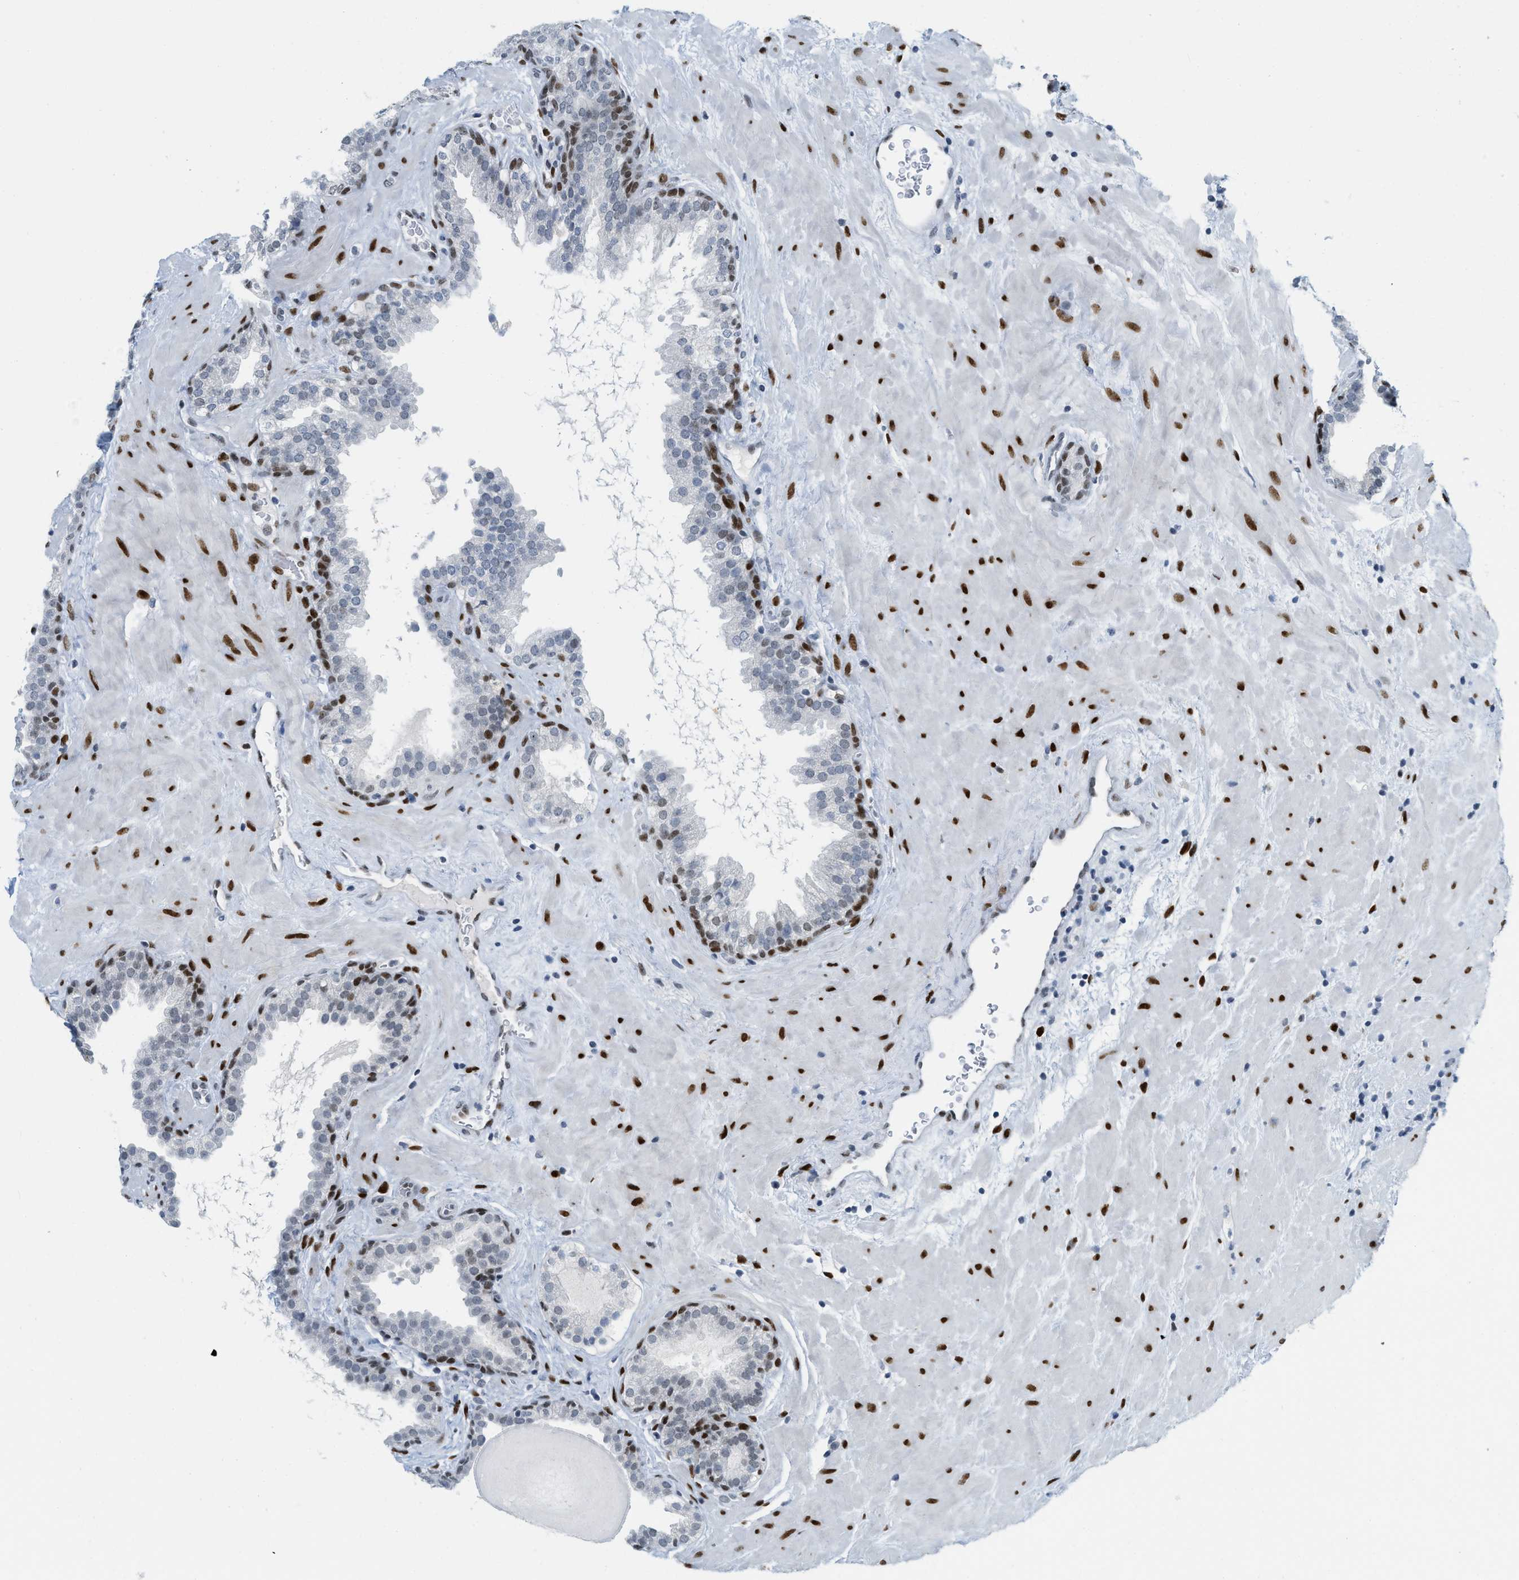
{"staining": {"intensity": "moderate", "quantity": "25%-75%", "location": "nuclear"}, "tissue": "prostate", "cell_type": "Glandular cells", "image_type": "normal", "snomed": [{"axis": "morphology", "description": "Normal tissue, NOS"}, {"axis": "topography", "description": "Prostate"}], "caption": "IHC (DAB) staining of unremarkable prostate displays moderate nuclear protein positivity in approximately 25%-75% of glandular cells. The protein of interest is shown in brown color, while the nuclei are stained blue.", "gene": "PBX1", "patient": {"sex": "male", "age": 51}}